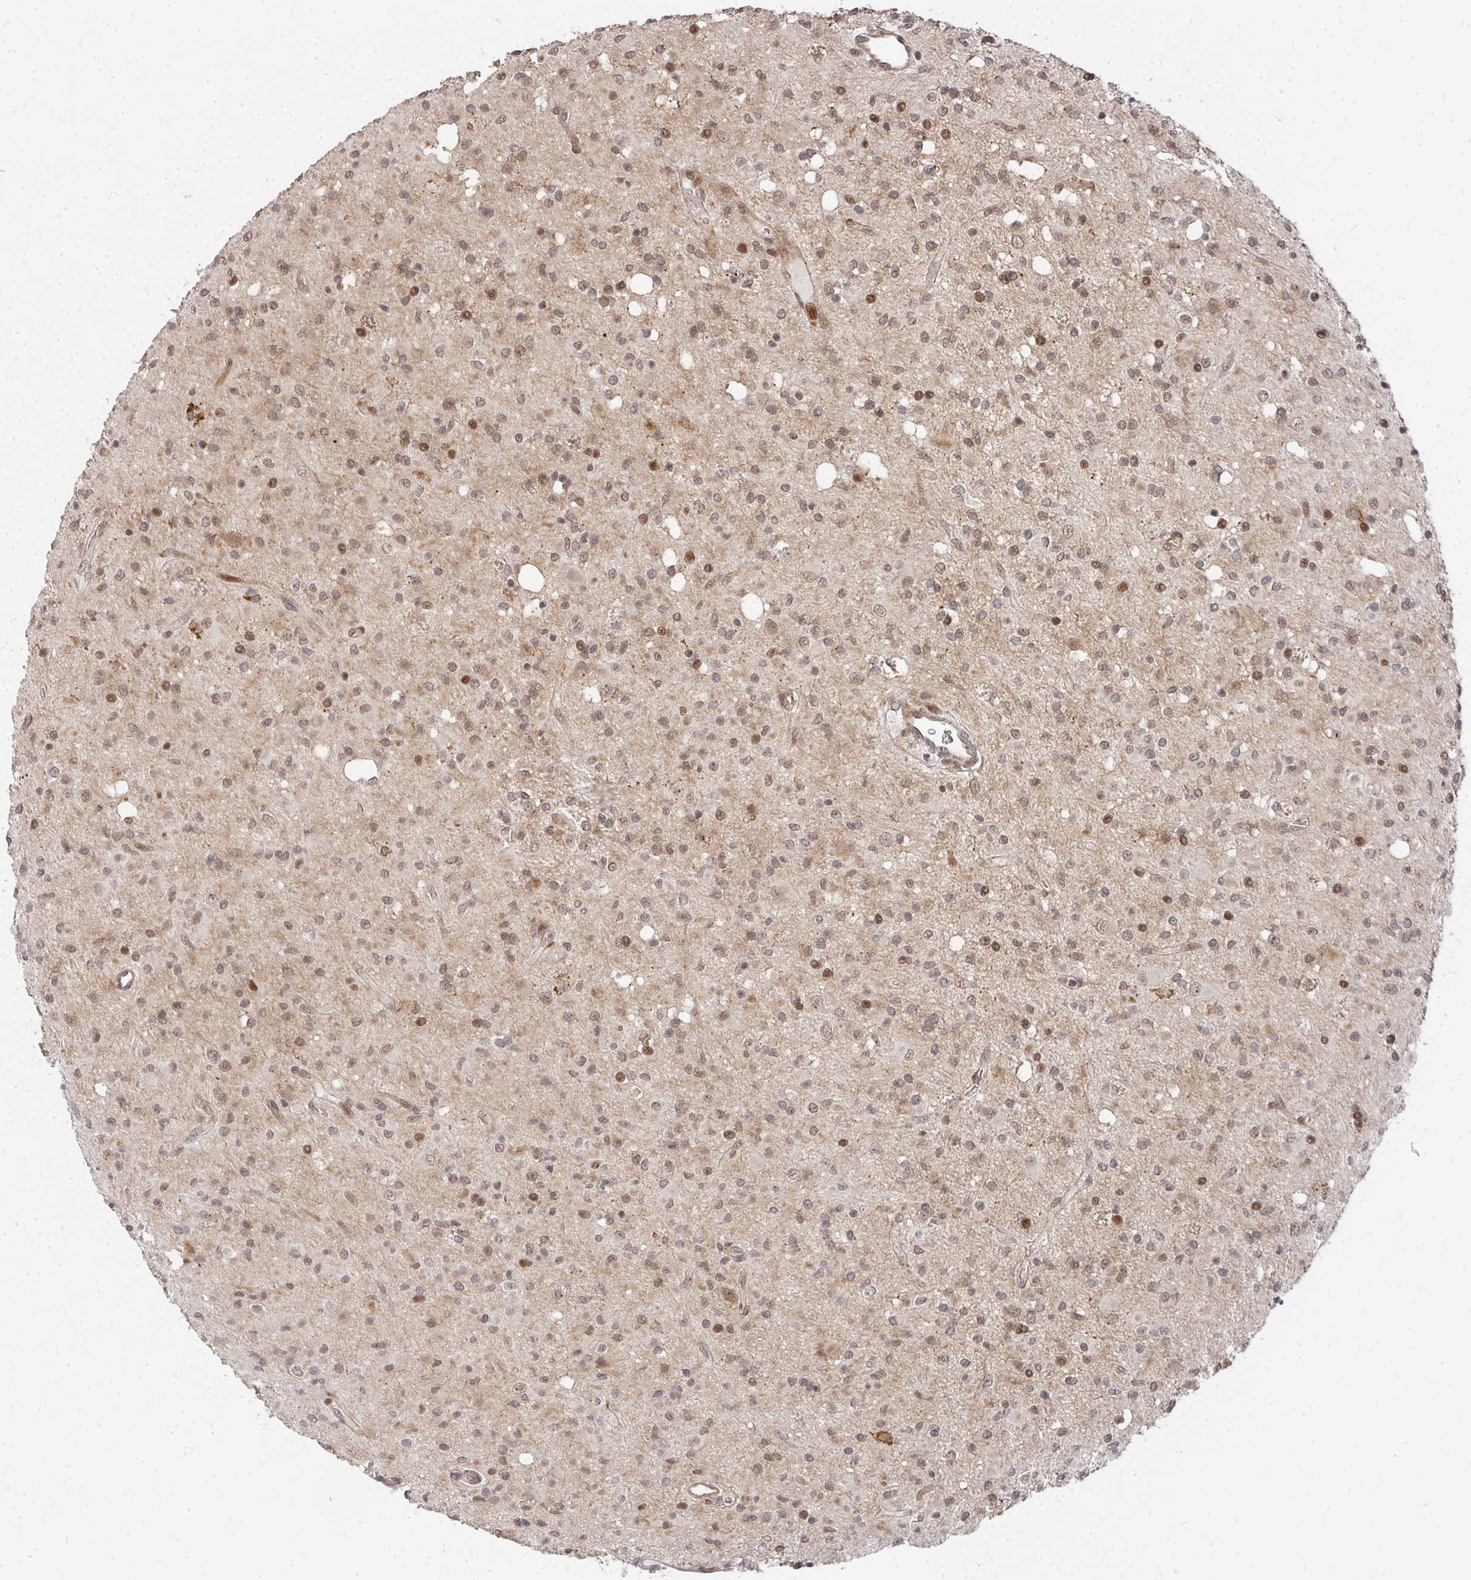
{"staining": {"intensity": "moderate", "quantity": "25%-75%", "location": "cytoplasmic/membranous,nuclear"}, "tissue": "glioma", "cell_type": "Tumor cells", "image_type": "cancer", "snomed": [{"axis": "morphology", "description": "Glioma, malignant, Low grade"}, {"axis": "topography", "description": "Brain"}], "caption": "A medium amount of moderate cytoplasmic/membranous and nuclear expression is present in about 25%-75% of tumor cells in malignant glioma (low-grade) tissue.", "gene": "RBBP5", "patient": {"sex": "female", "age": 33}}